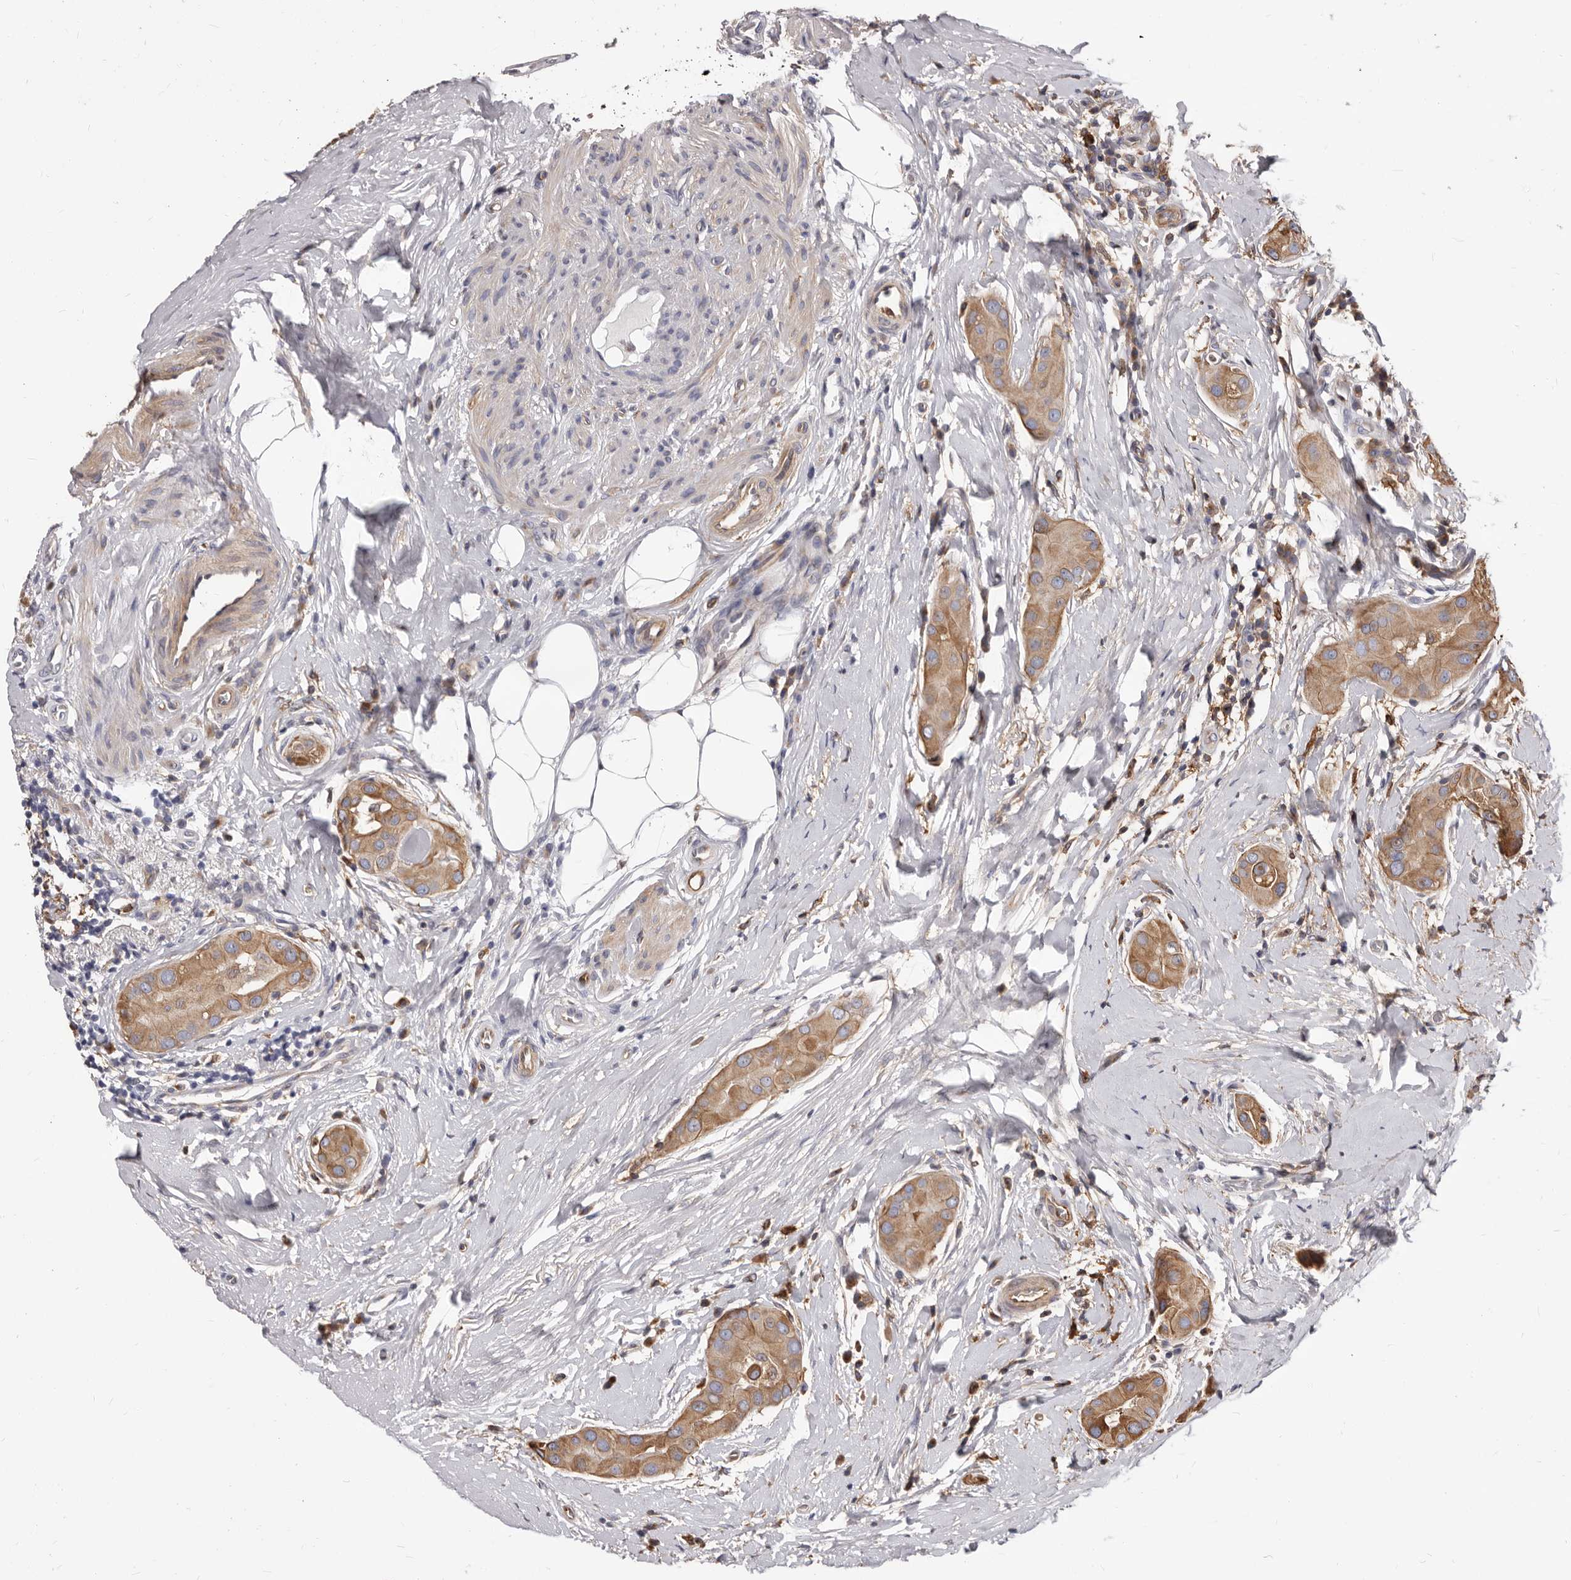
{"staining": {"intensity": "moderate", "quantity": ">75%", "location": "cytoplasmic/membranous"}, "tissue": "thyroid cancer", "cell_type": "Tumor cells", "image_type": "cancer", "snomed": [{"axis": "morphology", "description": "Papillary adenocarcinoma, NOS"}, {"axis": "topography", "description": "Thyroid gland"}], "caption": "Tumor cells display medium levels of moderate cytoplasmic/membranous positivity in approximately >75% of cells in human thyroid papillary adenocarcinoma. The staining was performed using DAB, with brown indicating positive protein expression. Nuclei are stained blue with hematoxylin.", "gene": "NIBAN1", "patient": {"sex": "male", "age": 33}}